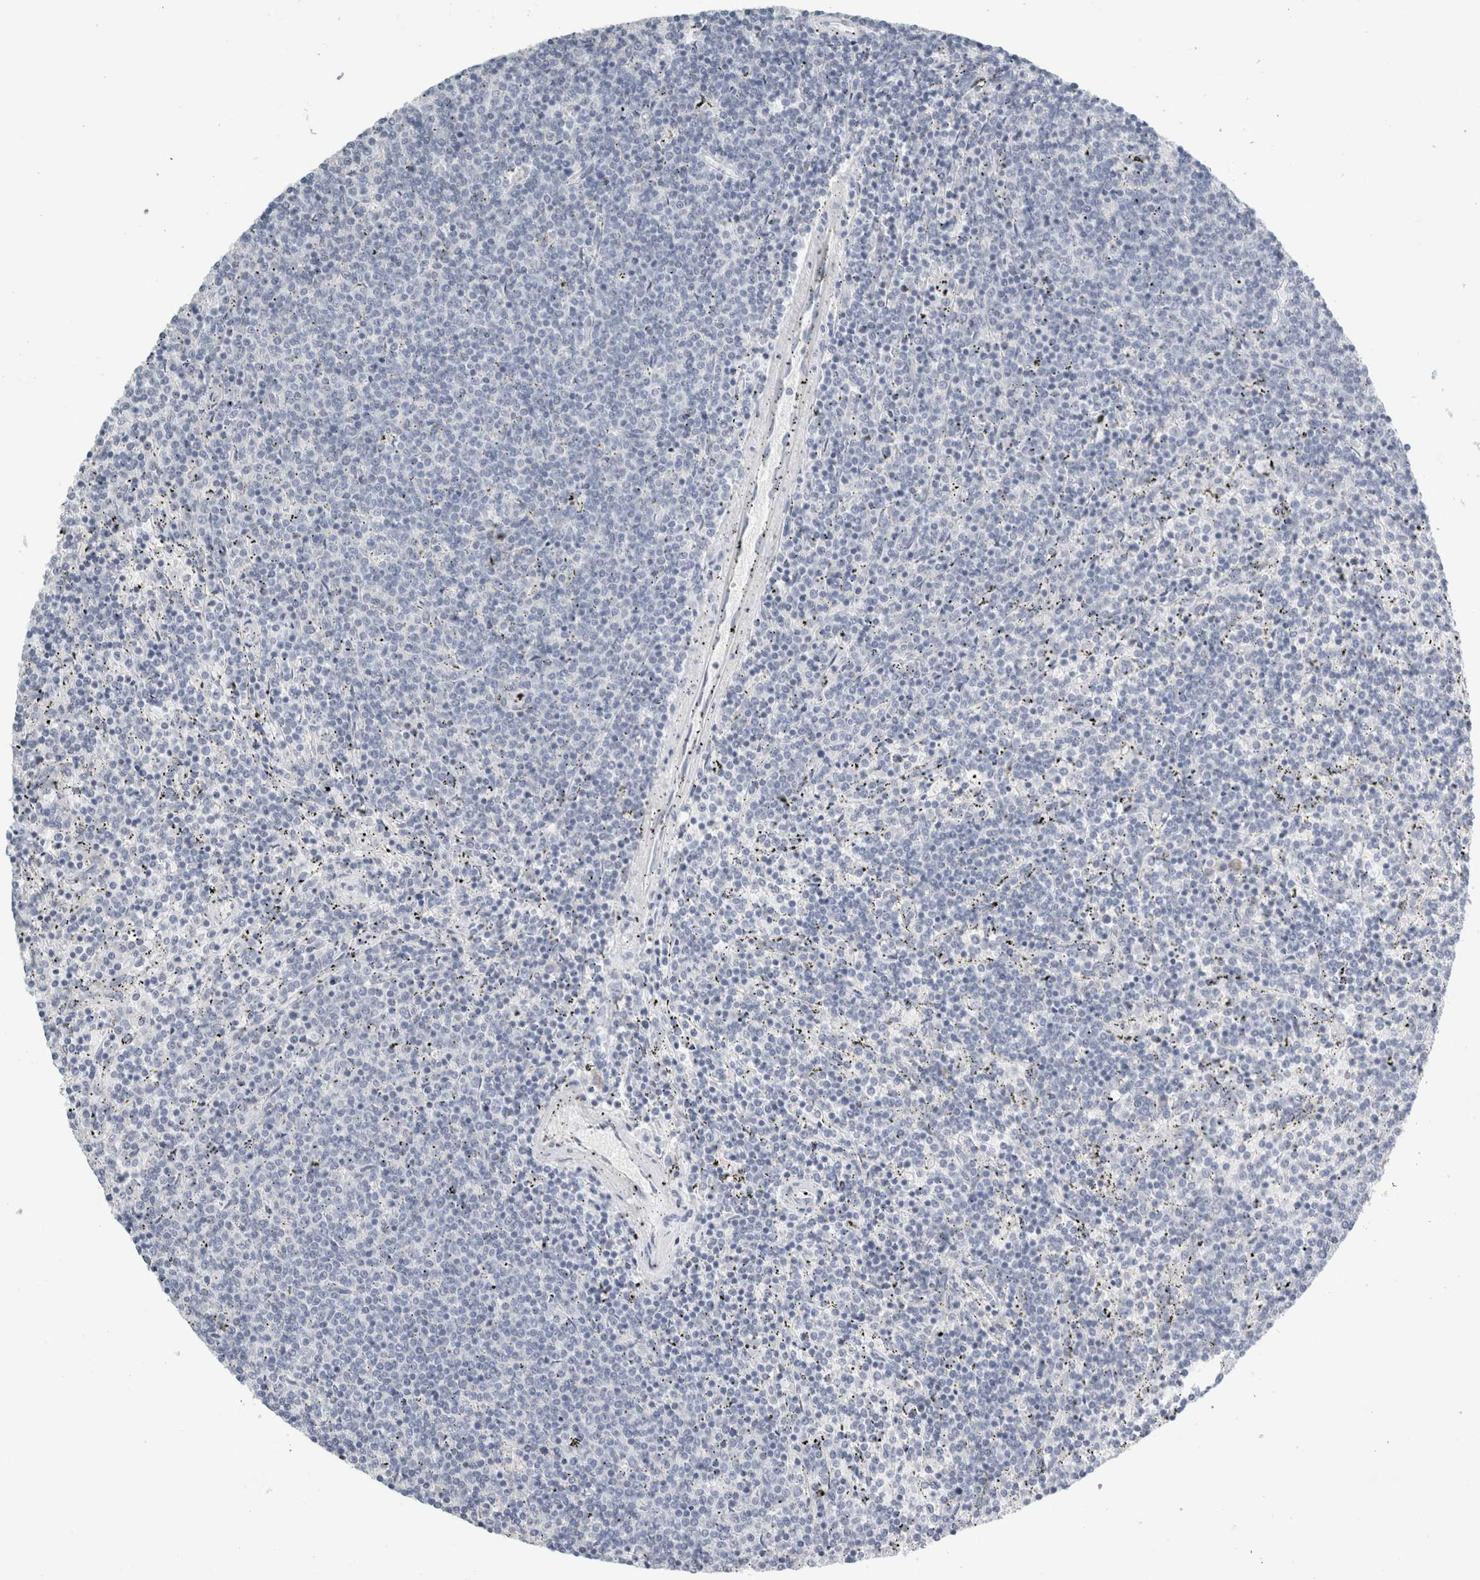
{"staining": {"intensity": "negative", "quantity": "none", "location": "none"}, "tissue": "lymphoma", "cell_type": "Tumor cells", "image_type": "cancer", "snomed": [{"axis": "morphology", "description": "Malignant lymphoma, non-Hodgkin's type, Low grade"}, {"axis": "topography", "description": "Spleen"}], "caption": "High power microscopy image of an immunohistochemistry histopathology image of malignant lymphoma, non-Hodgkin's type (low-grade), revealing no significant expression in tumor cells. (IHC, brightfield microscopy, high magnification).", "gene": "TSPAN8", "patient": {"sex": "female", "age": 50}}